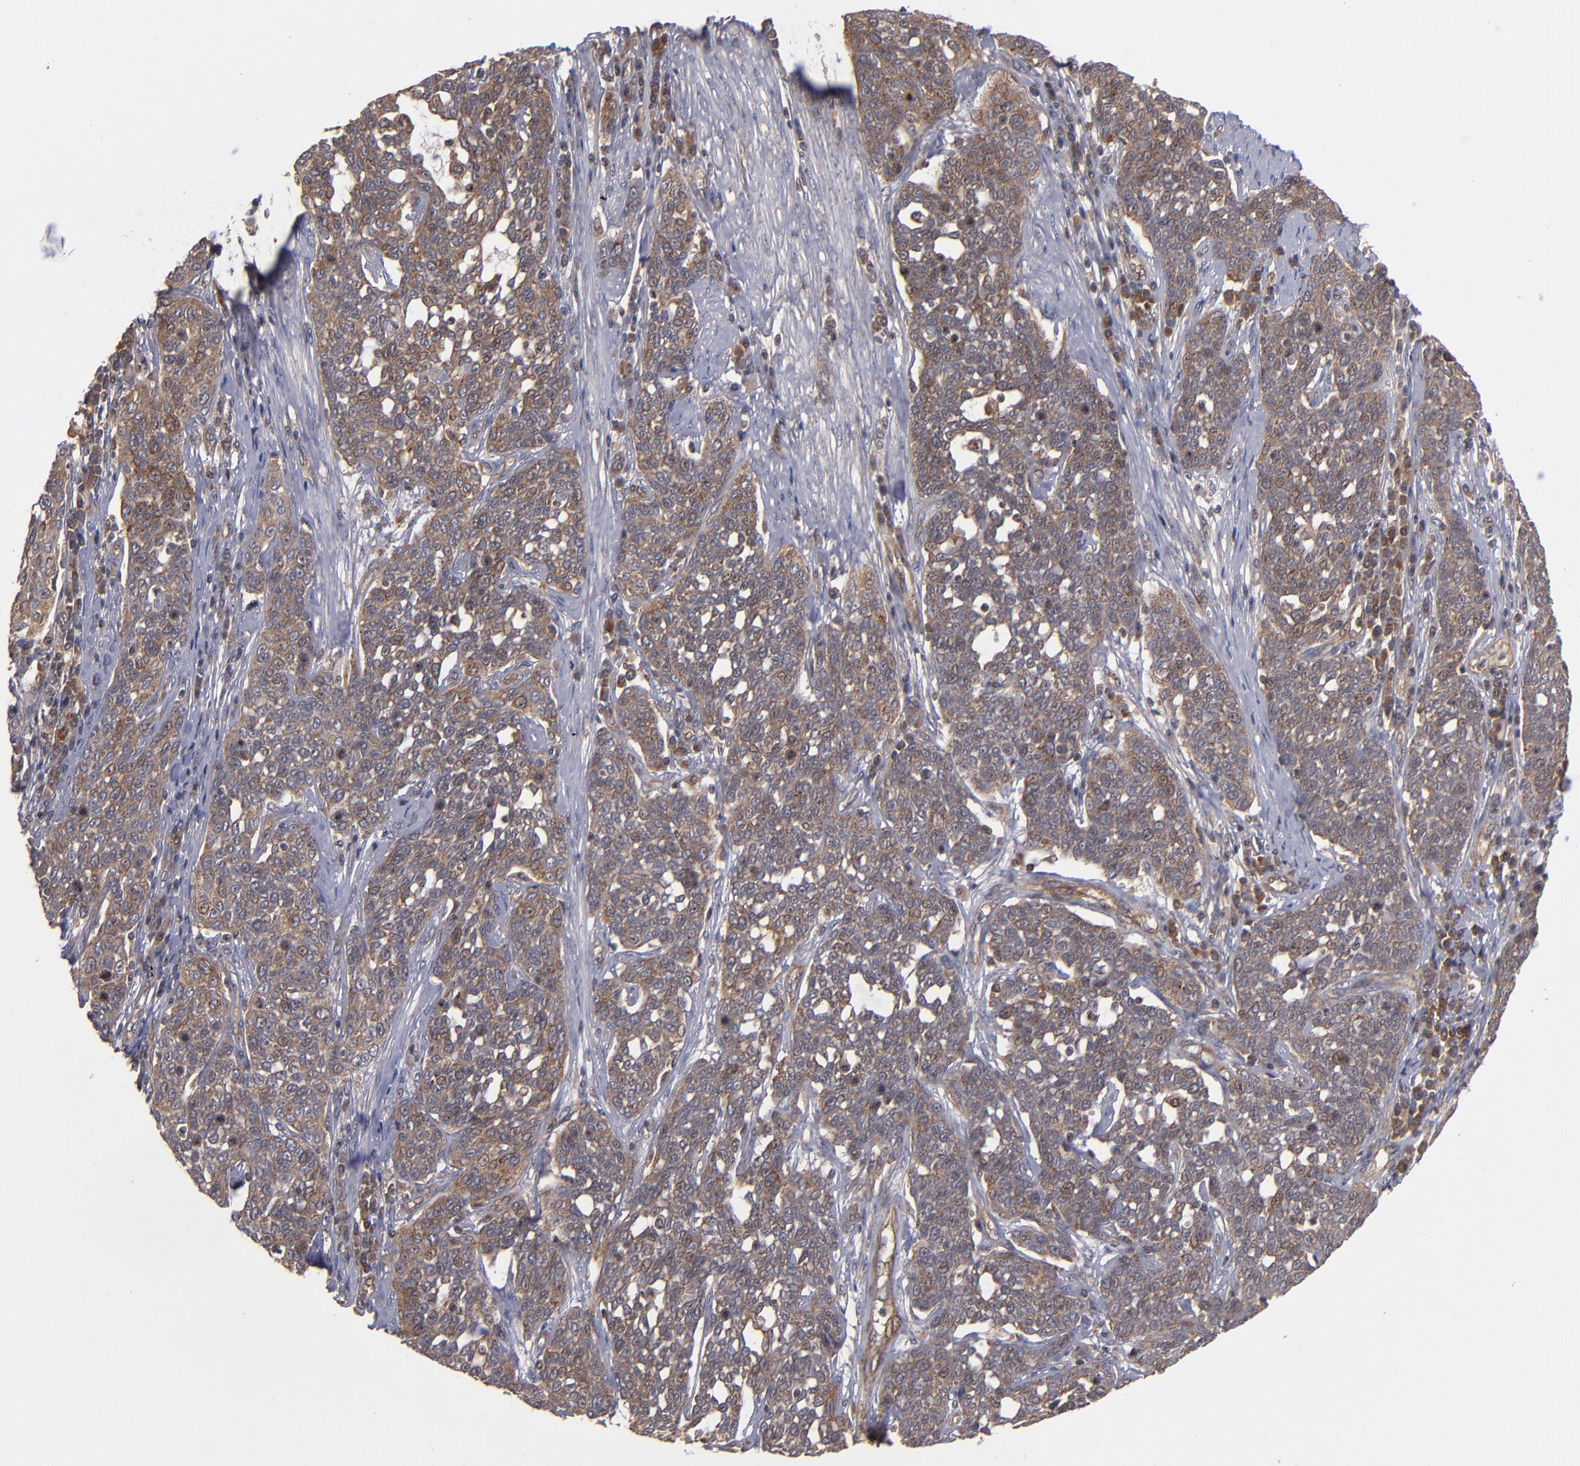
{"staining": {"intensity": "moderate", "quantity": ">75%", "location": "cytoplasmic/membranous"}, "tissue": "cervical cancer", "cell_type": "Tumor cells", "image_type": "cancer", "snomed": [{"axis": "morphology", "description": "Squamous cell carcinoma, NOS"}, {"axis": "topography", "description": "Cervix"}], "caption": "Human cervical squamous cell carcinoma stained with a protein marker demonstrates moderate staining in tumor cells.", "gene": "BDKRB1", "patient": {"sex": "female", "age": 34}}